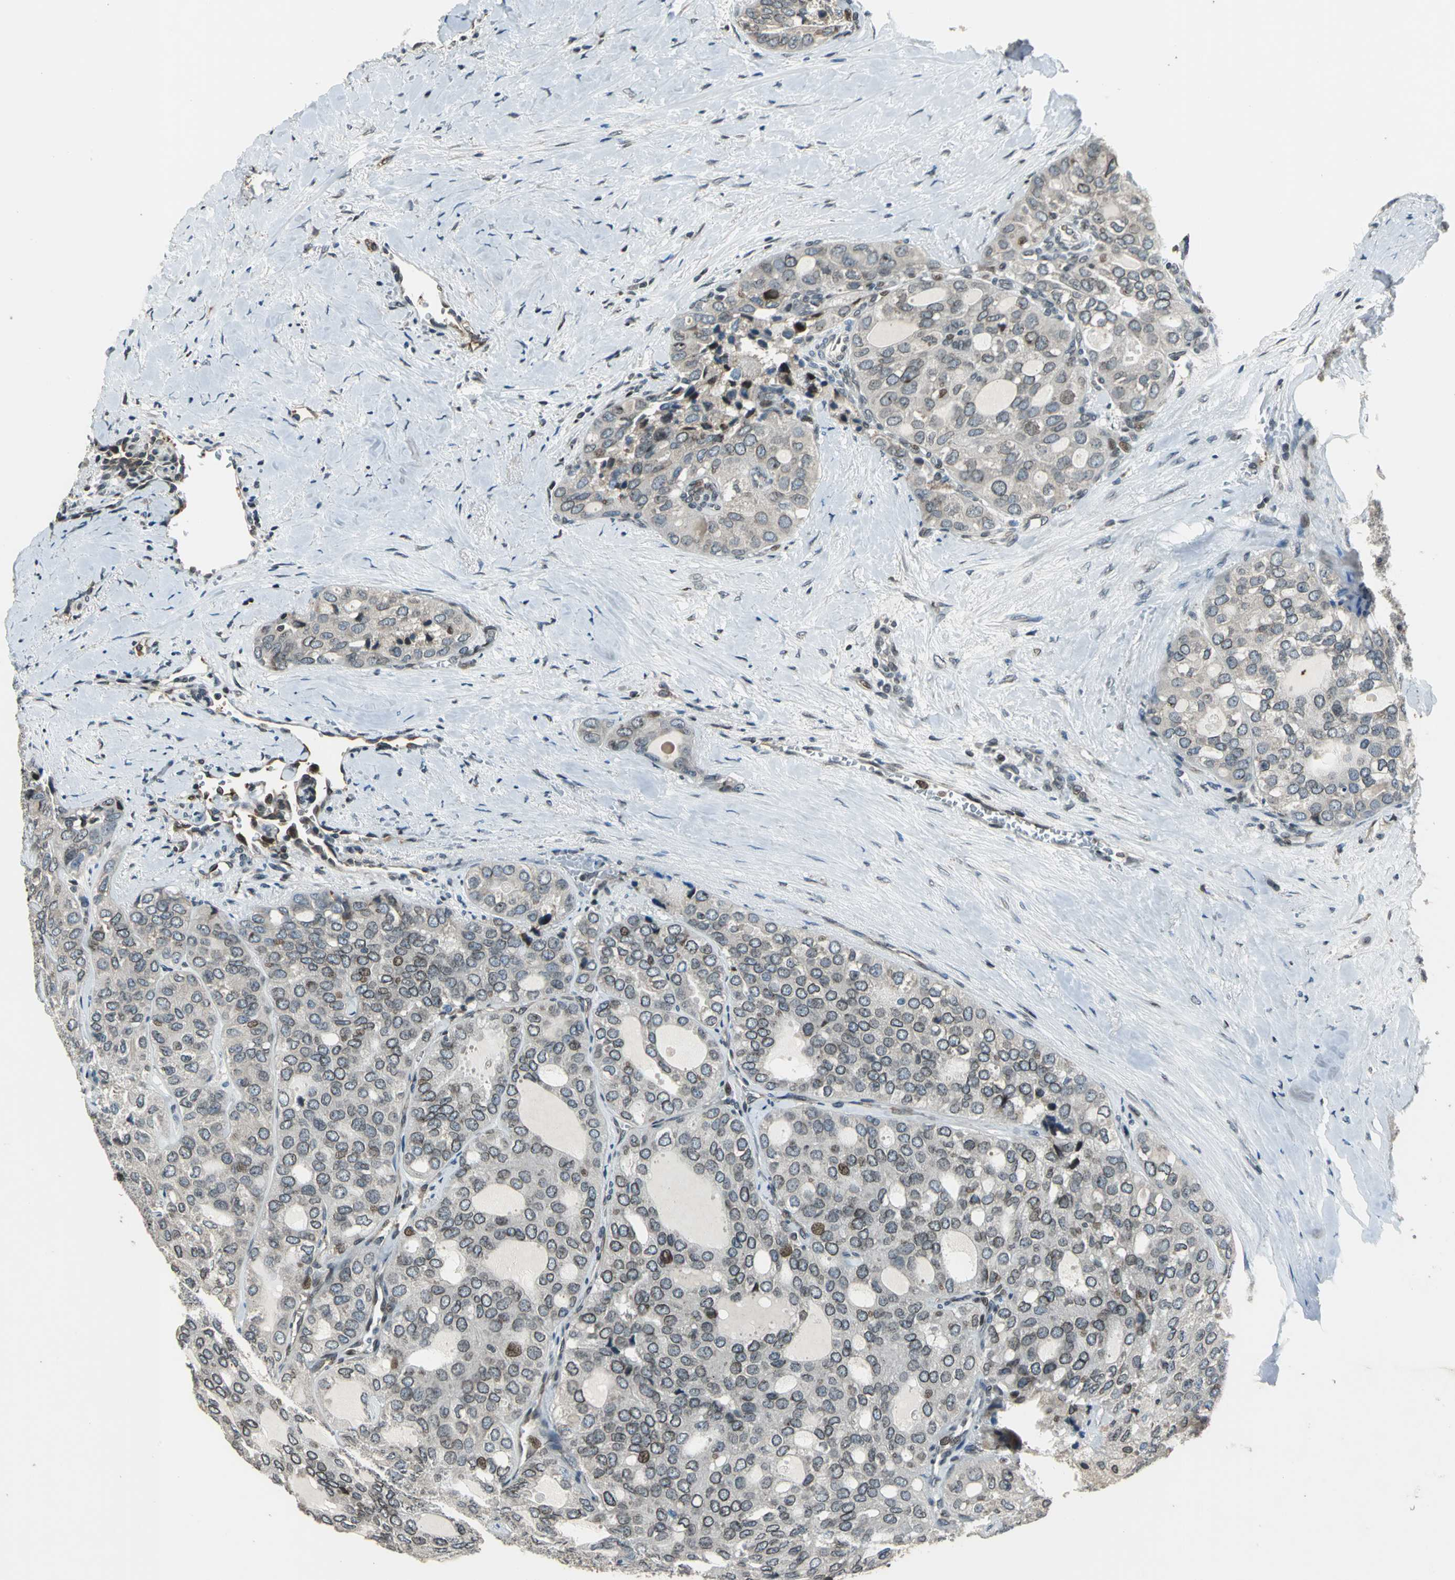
{"staining": {"intensity": "moderate", "quantity": "<25%", "location": "nuclear"}, "tissue": "thyroid cancer", "cell_type": "Tumor cells", "image_type": "cancer", "snomed": [{"axis": "morphology", "description": "Follicular adenoma carcinoma, NOS"}, {"axis": "topography", "description": "Thyroid gland"}], "caption": "Thyroid cancer (follicular adenoma carcinoma) stained with immunohistochemistry (IHC) exhibits moderate nuclear positivity in approximately <25% of tumor cells. (brown staining indicates protein expression, while blue staining denotes nuclei).", "gene": "BRIP1", "patient": {"sex": "male", "age": 75}}